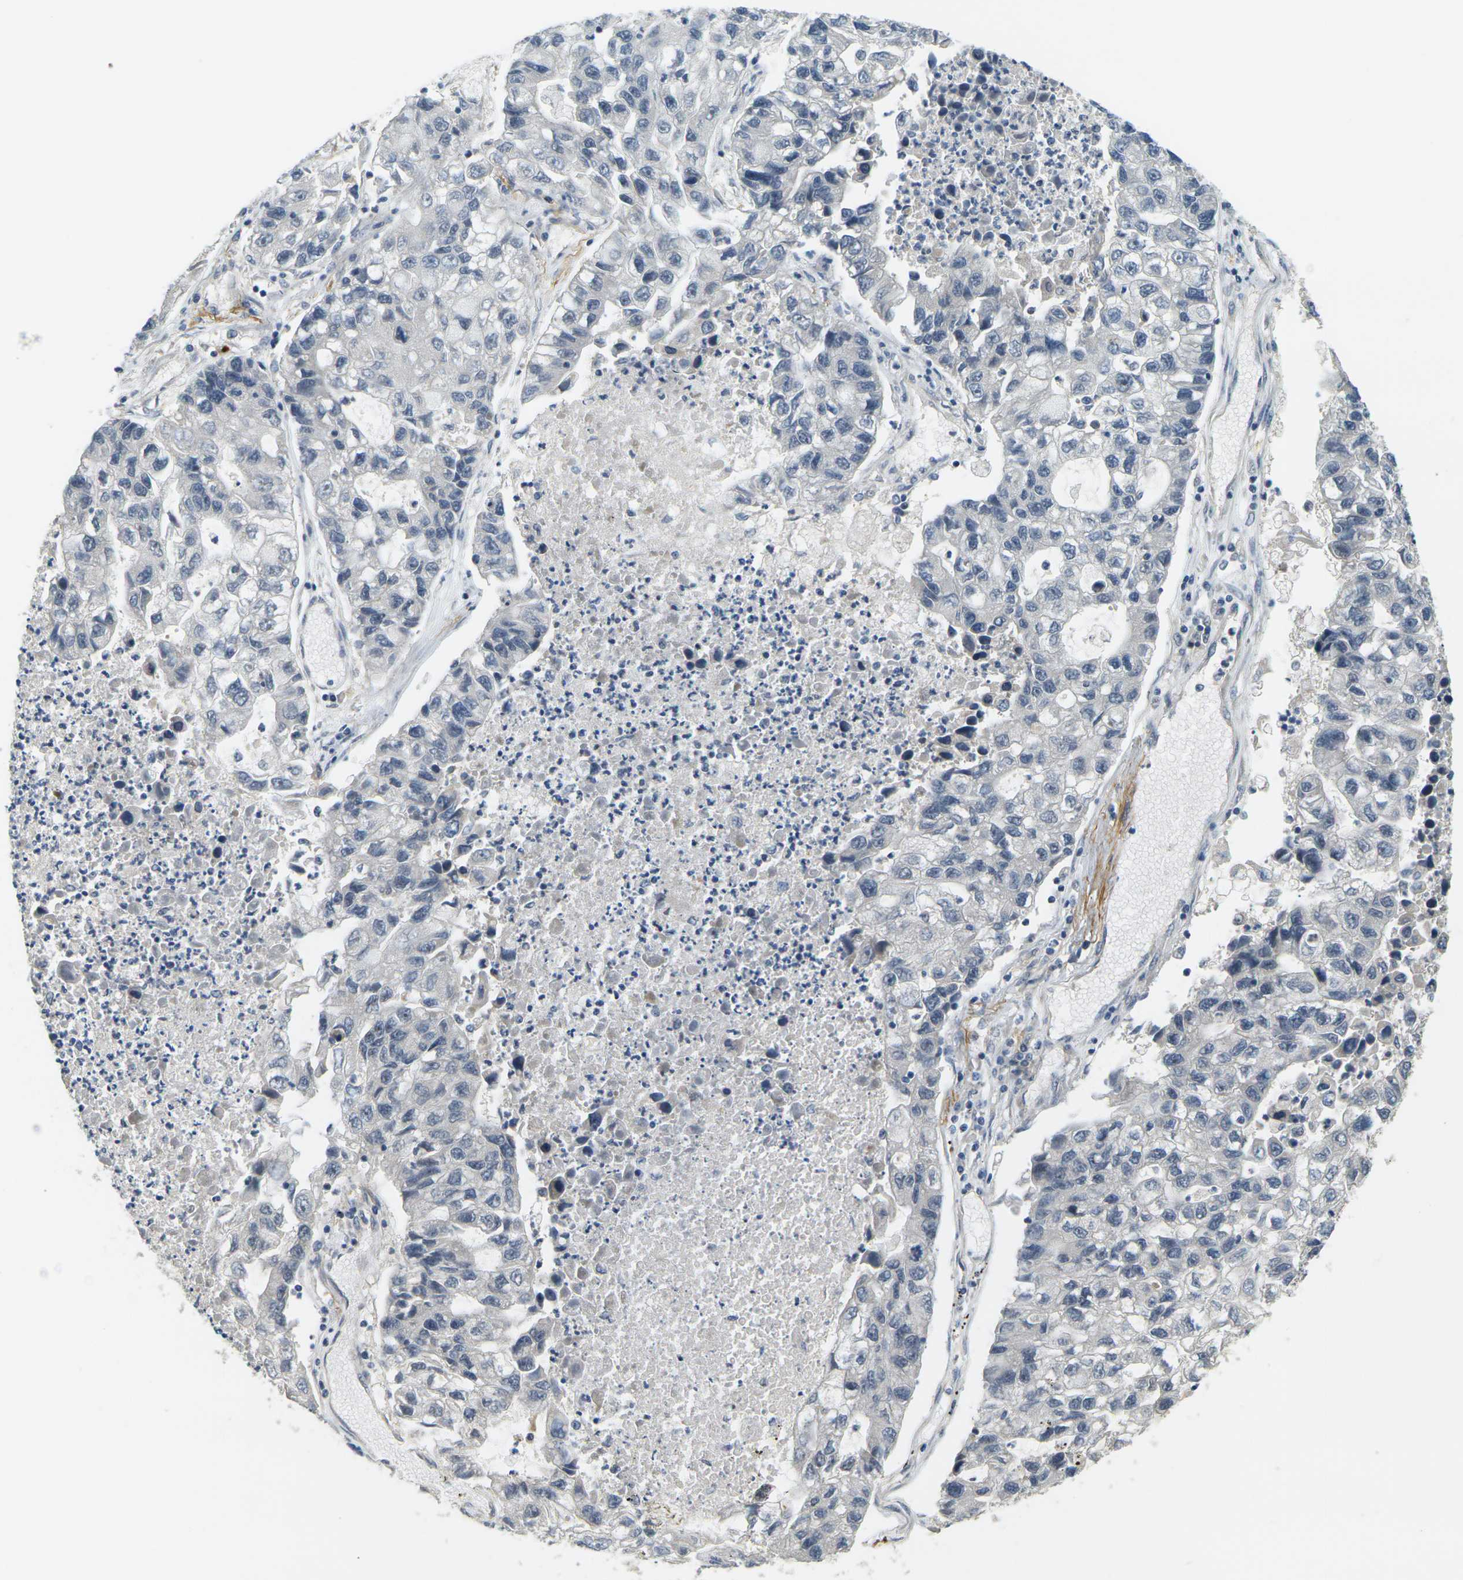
{"staining": {"intensity": "negative", "quantity": "none", "location": "none"}, "tissue": "lung cancer", "cell_type": "Tumor cells", "image_type": "cancer", "snomed": [{"axis": "morphology", "description": "Adenocarcinoma, NOS"}, {"axis": "topography", "description": "Lung"}], "caption": "The photomicrograph exhibits no staining of tumor cells in lung cancer (adenocarcinoma).", "gene": "KLHL8", "patient": {"sex": "female", "age": 51}}